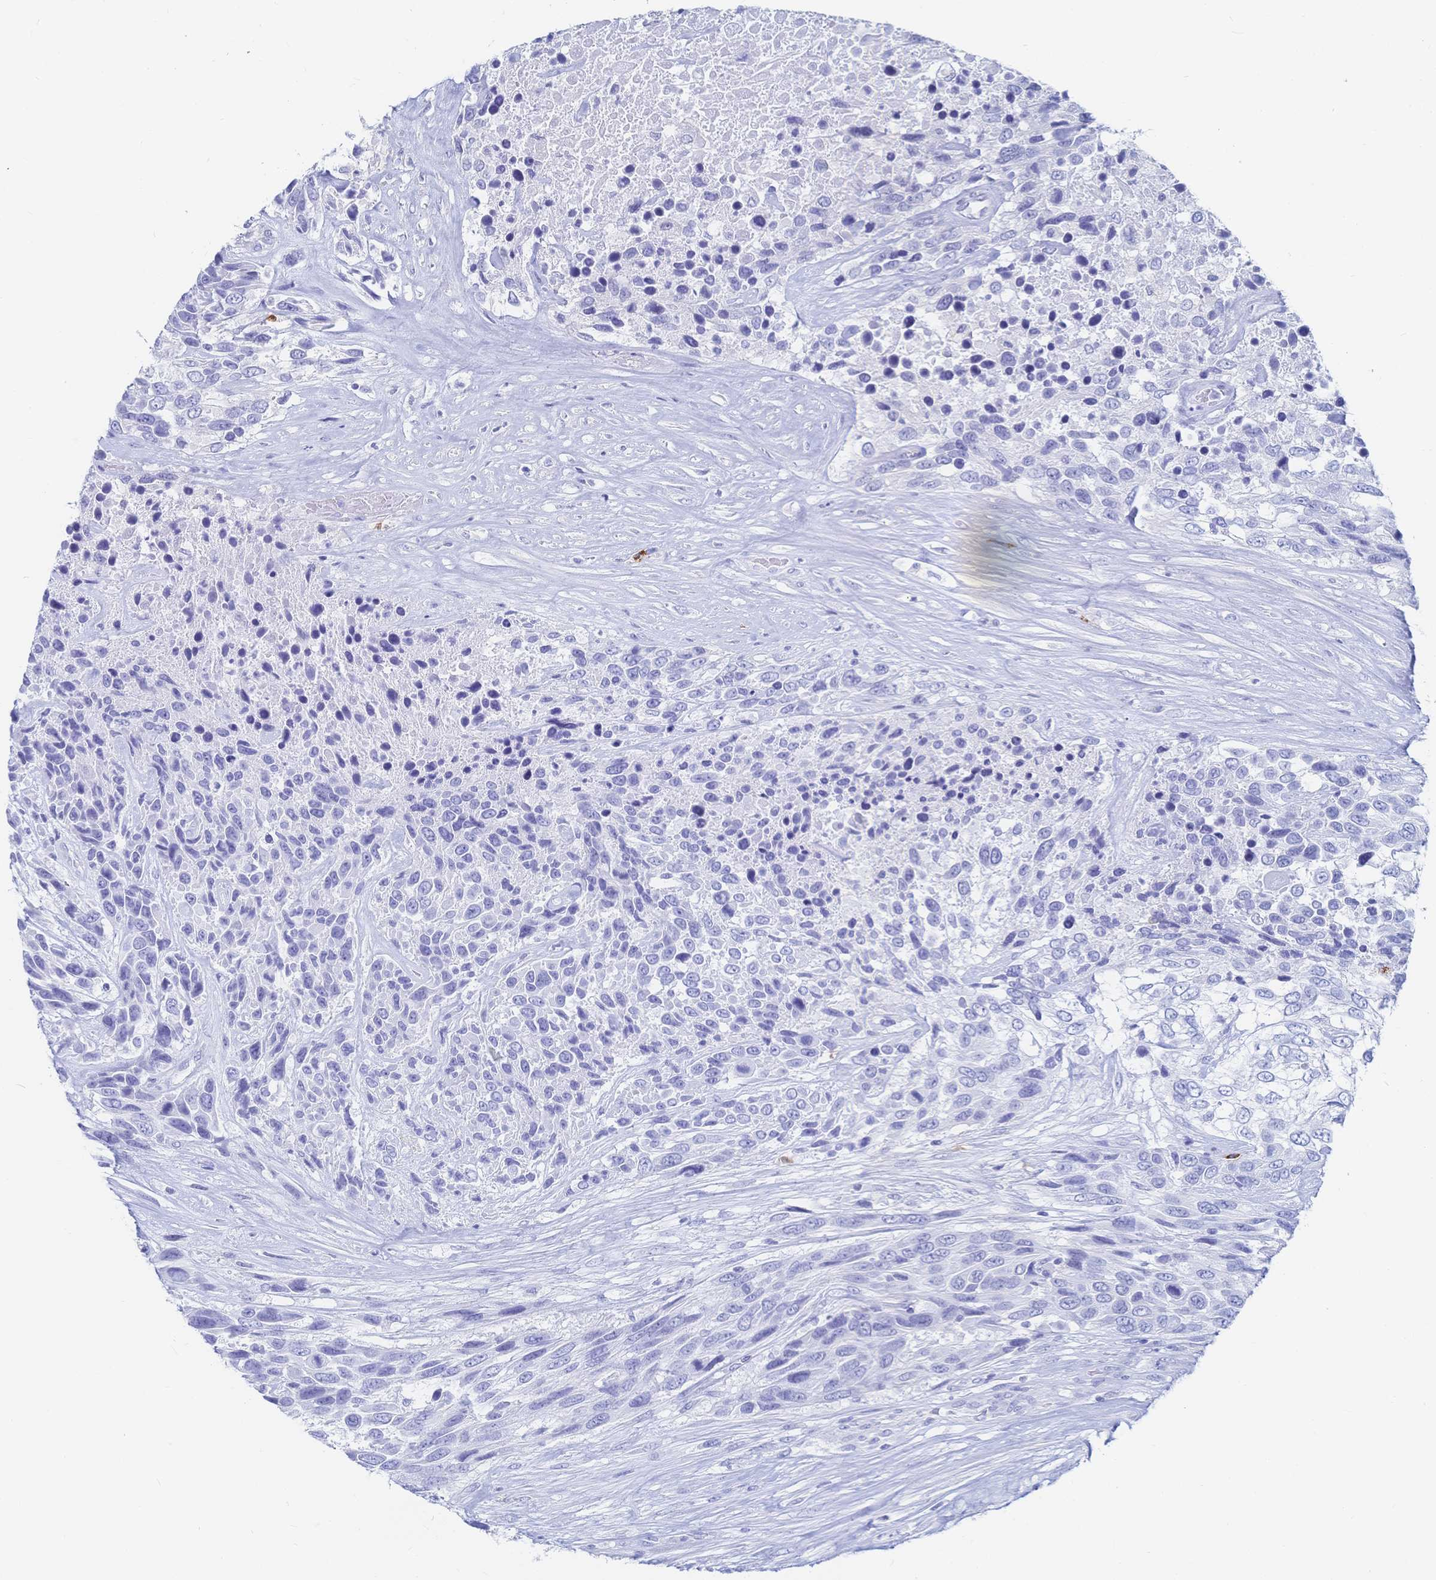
{"staining": {"intensity": "negative", "quantity": "none", "location": "none"}, "tissue": "urothelial cancer", "cell_type": "Tumor cells", "image_type": "cancer", "snomed": [{"axis": "morphology", "description": "Urothelial carcinoma, High grade"}, {"axis": "topography", "description": "Urinary bladder"}], "caption": "Urothelial carcinoma (high-grade) was stained to show a protein in brown. There is no significant staining in tumor cells.", "gene": "IL2RB", "patient": {"sex": "female", "age": 70}}